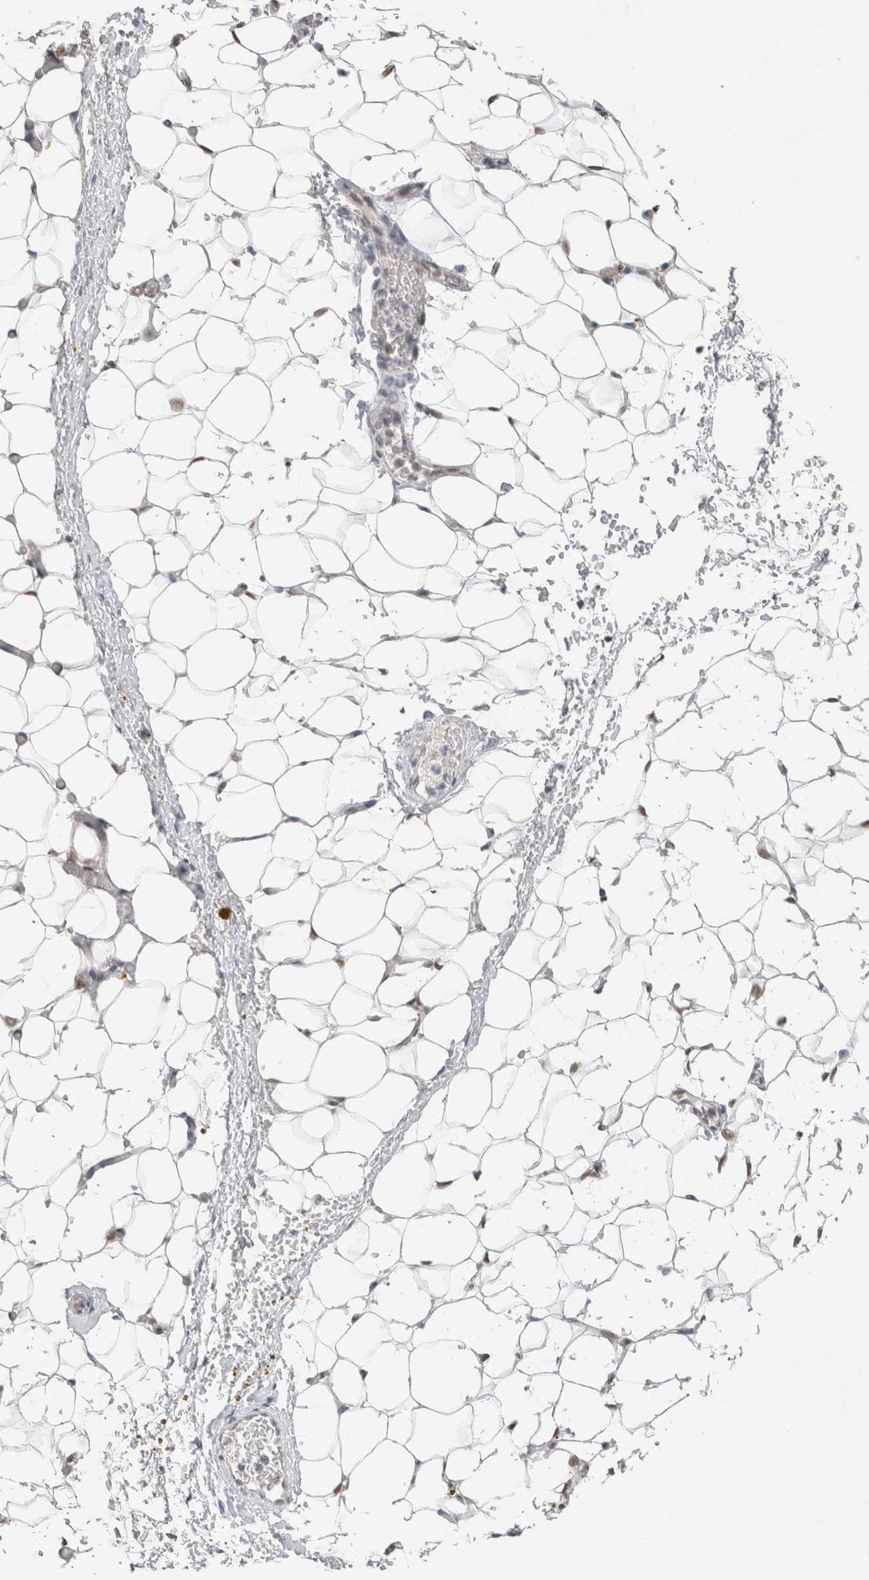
{"staining": {"intensity": "negative", "quantity": "none", "location": "none"}, "tissue": "adipose tissue", "cell_type": "Adipocytes", "image_type": "normal", "snomed": [{"axis": "morphology", "description": "Normal tissue, NOS"}, {"axis": "topography", "description": "Kidney"}, {"axis": "topography", "description": "Peripheral nerve tissue"}], "caption": "DAB immunohistochemical staining of normal human adipose tissue reveals no significant staining in adipocytes.", "gene": "RECQL4", "patient": {"sex": "male", "age": 7}}